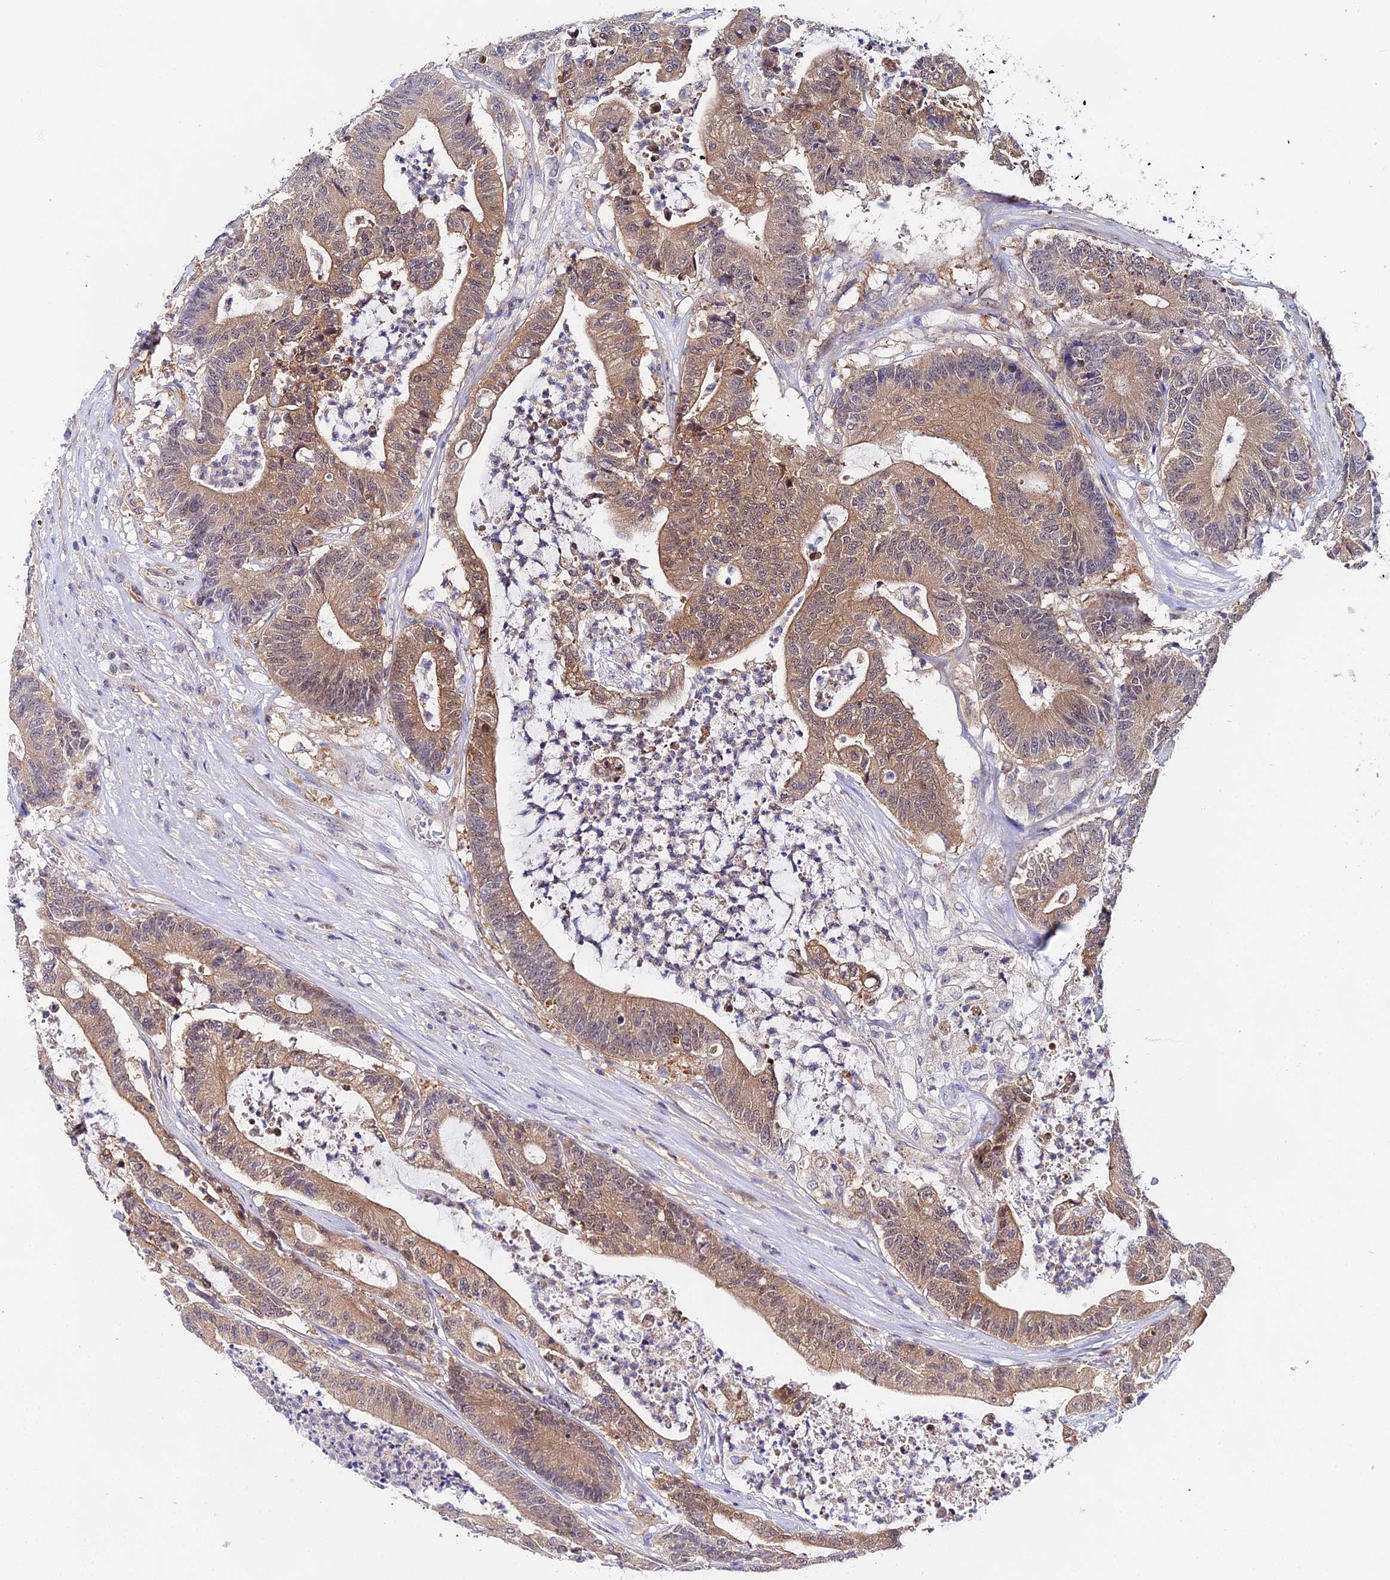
{"staining": {"intensity": "moderate", "quantity": ">75%", "location": "cytoplasmic/membranous,nuclear"}, "tissue": "colorectal cancer", "cell_type": "Tumor cells", "image_type": "cancer", "snomed": [{"axis": "morphology", "description": "Adenocarcinoma, NOS"}, {"axis": "topography", "description": "Colon"}], "caption": "This image exhibits IHC staining of adenocarcinoma (colorectal), with medium moderate cytoplasmic/membranous and nuclear positivity in about >75% of tumor cells.", "gene": "PPP2R2C", "patient": {"sex": "female", "age": 84}}